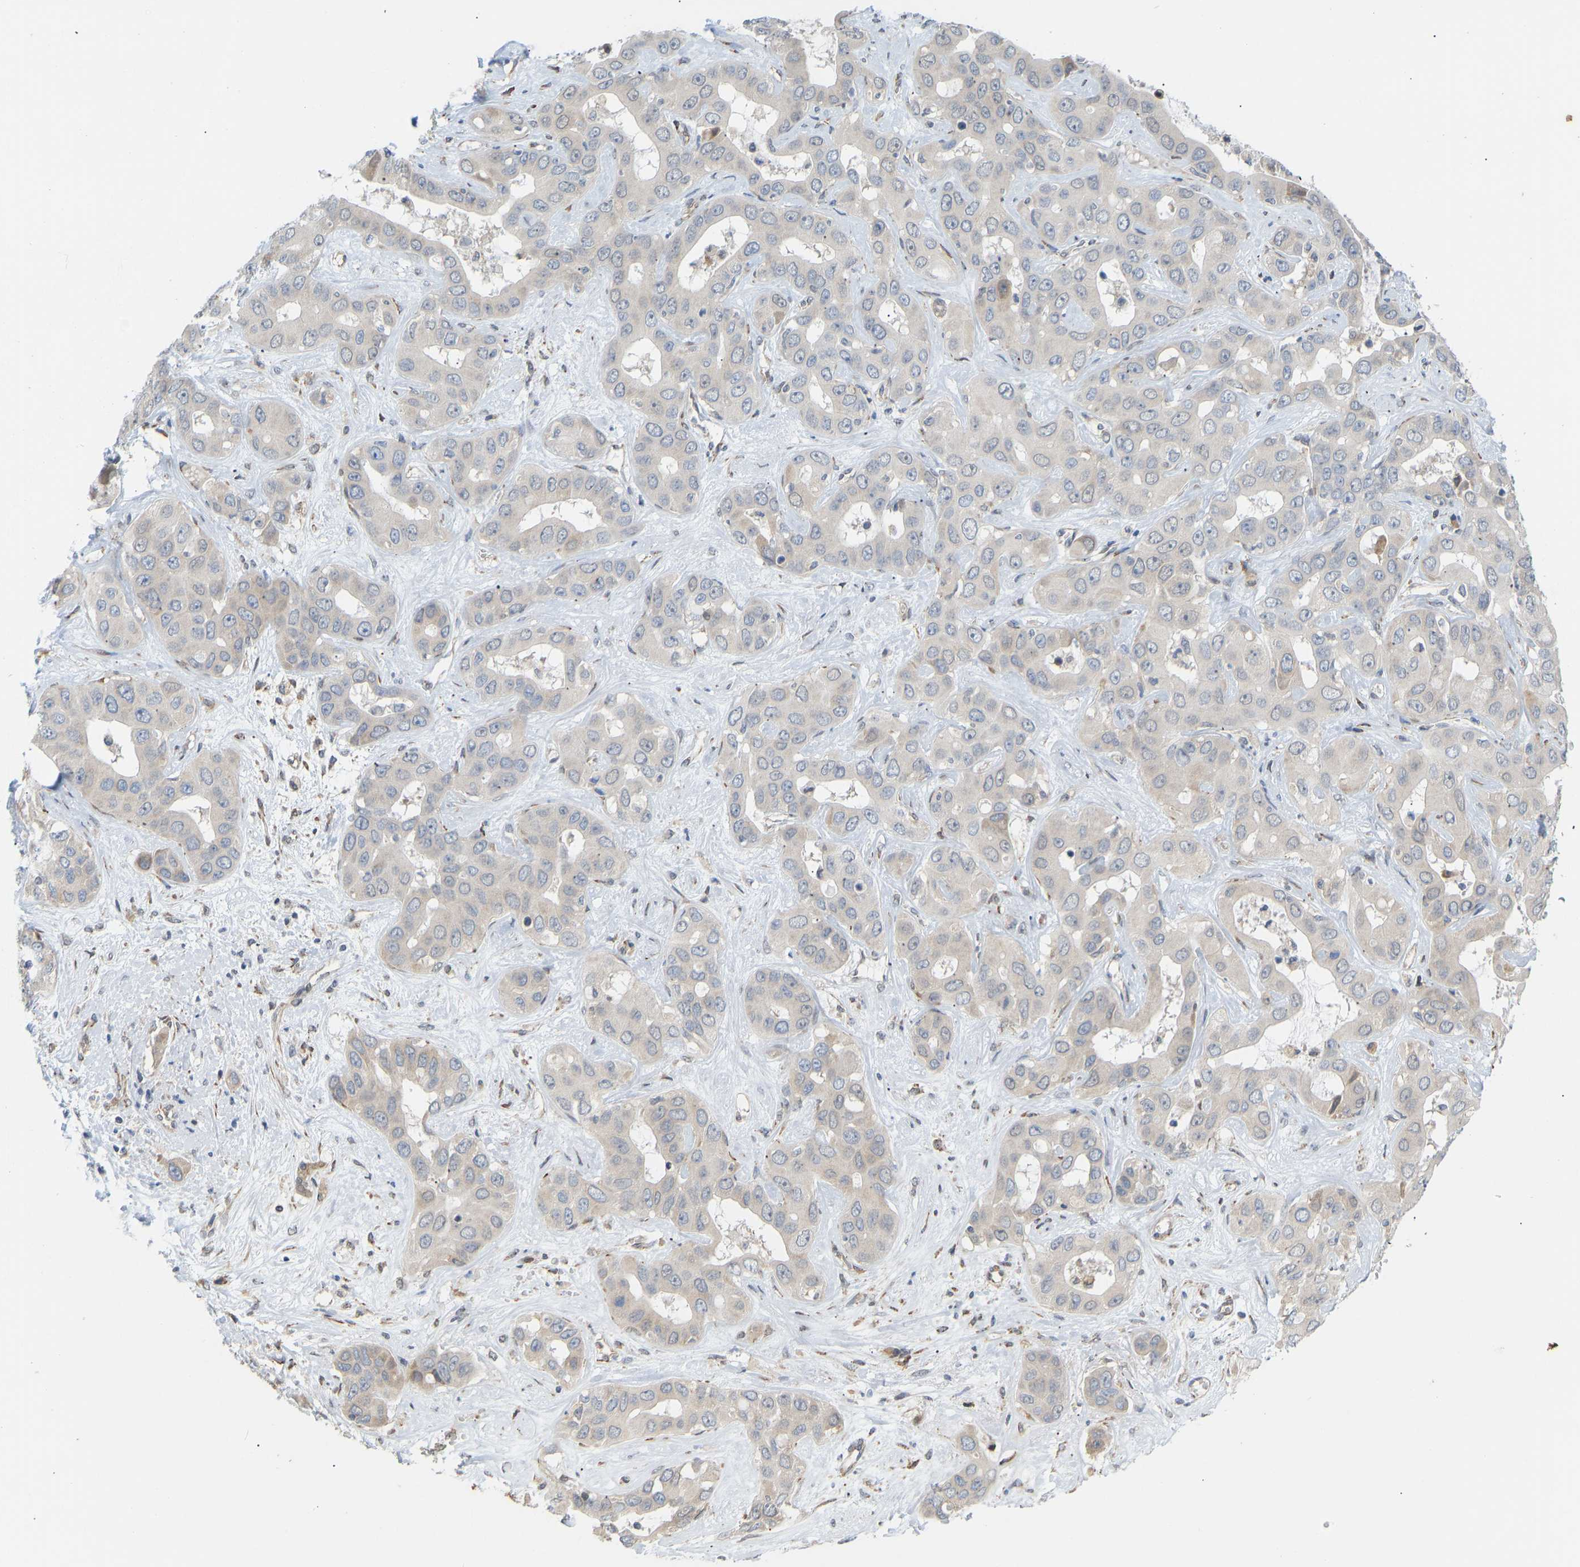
{"staining": {"intensity": "negative", "quantity": "none", "location": "none"}, "tissue": "liver cancer", "cell_type": "Tumor cells", "image_type": "cancer", "snomed": [{"axis": "morphology", "description": "Cholangiocarcinoma"}, {"axis": "topography", "description": "Liver"}], "caption": "A high-resolution photomicrograph shows immunohistochemistry (IHC) staining of liver cholangiocarcinoma, which reveals no significant positivity in tumor cells. (Immunohistochemistry, brightfield microscopy, high magnification).", "gene": "BEND3", "patient": {"sex": "female", "age": 52}}